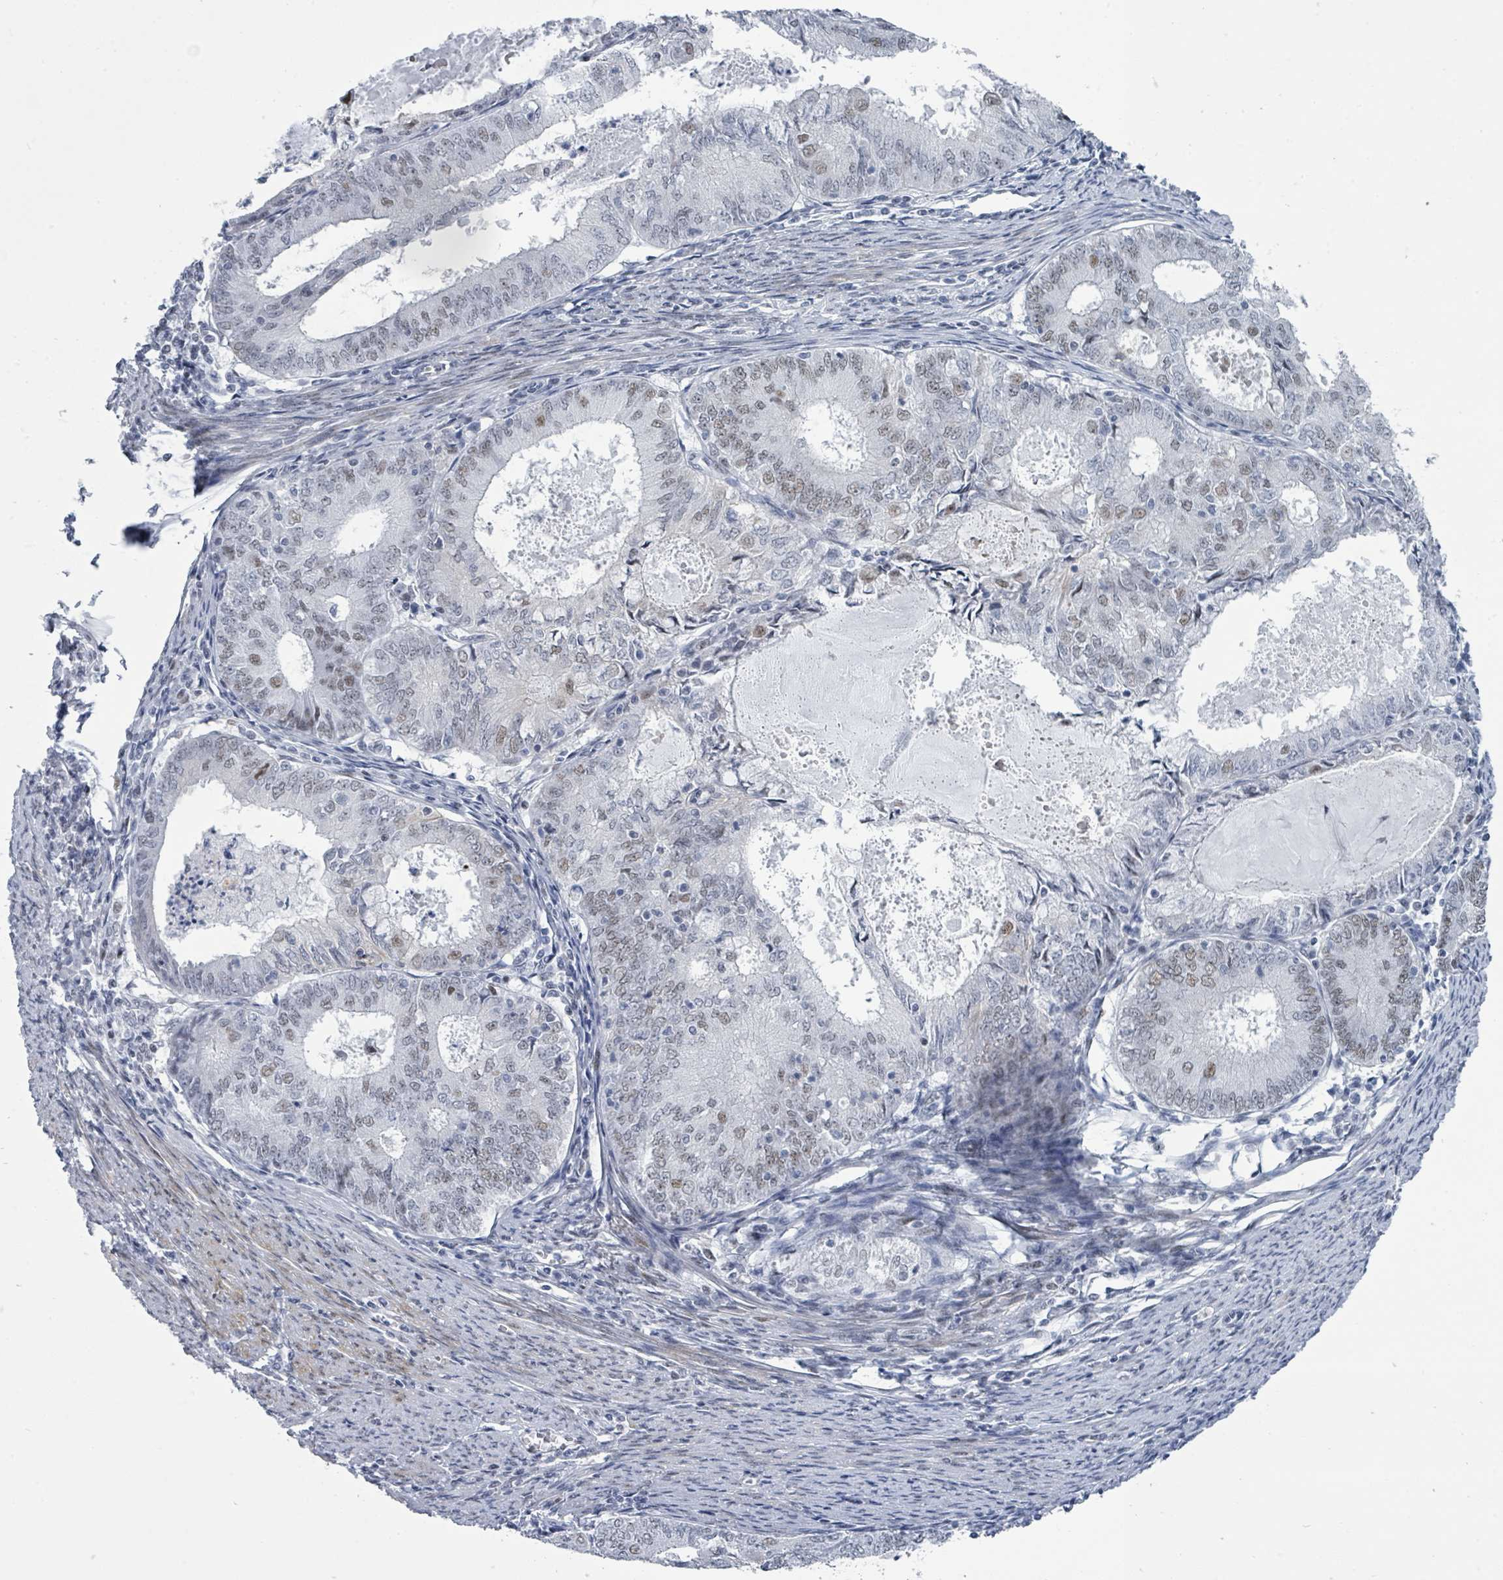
{"staining": {"intensity": "weak", "quantity": "25%-75%", "location": "nuclear"}, "tissue": "endometrial cancer", "cell_type": "Tumor cells", "image_type": "cancer", "snomed": [{"axis": "morphology", "description": "Adenocarcinoma, NOS"}, {"axis": "topography", "description": "Endometrium"}], "caption": "This histopathology image exhibits endometrial cancer stained with immunohistochemistry to label a protein in brown. The nuclear of tumor cells show weak positivity for the protein. Nuclei are counter-stained blue.", "gene": "CT45A5", "patient": {"sex": "female", "age": 57}}